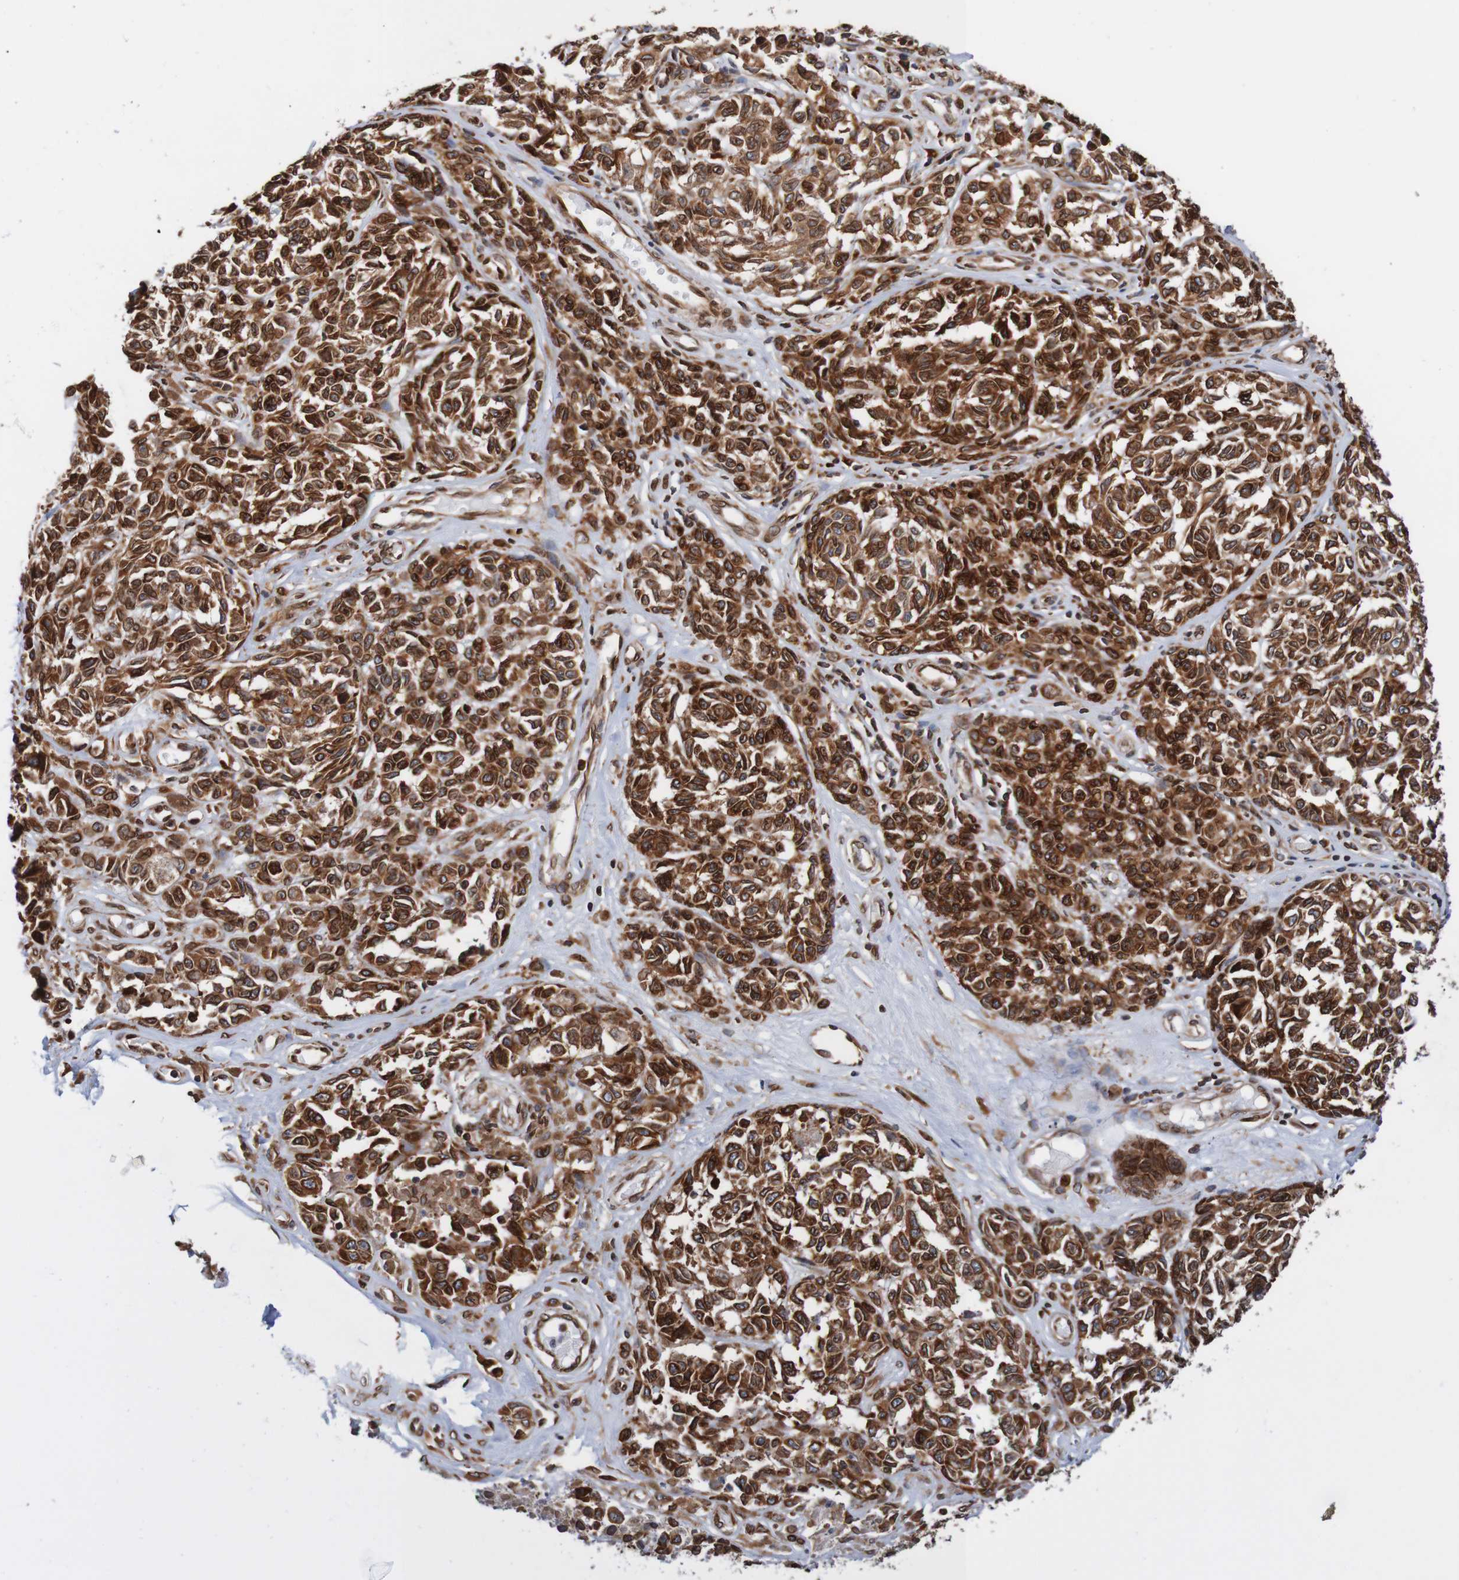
{"staining": {"intensity": "strong", "quantity": ">75%", "location": "cytoplasmic/membranous,nuclear"}, "tissue": "melanoma", "cell_type": "Tumor cells", "image_type": "cancer", "snomed": [{"axis": "morphology", "description": "Malignant melanoma, NOS"}, {"axis": "topography", "description": "Skin"}], "caption": "This is an image of immunohistochemistry (IHC) staining of melanoma, which shows strong staining in the cytoplasmic/membranous and nuclear of tumor cells.", "gene": "TMEM109", "patient": {"sex": "female", "age": 64}}